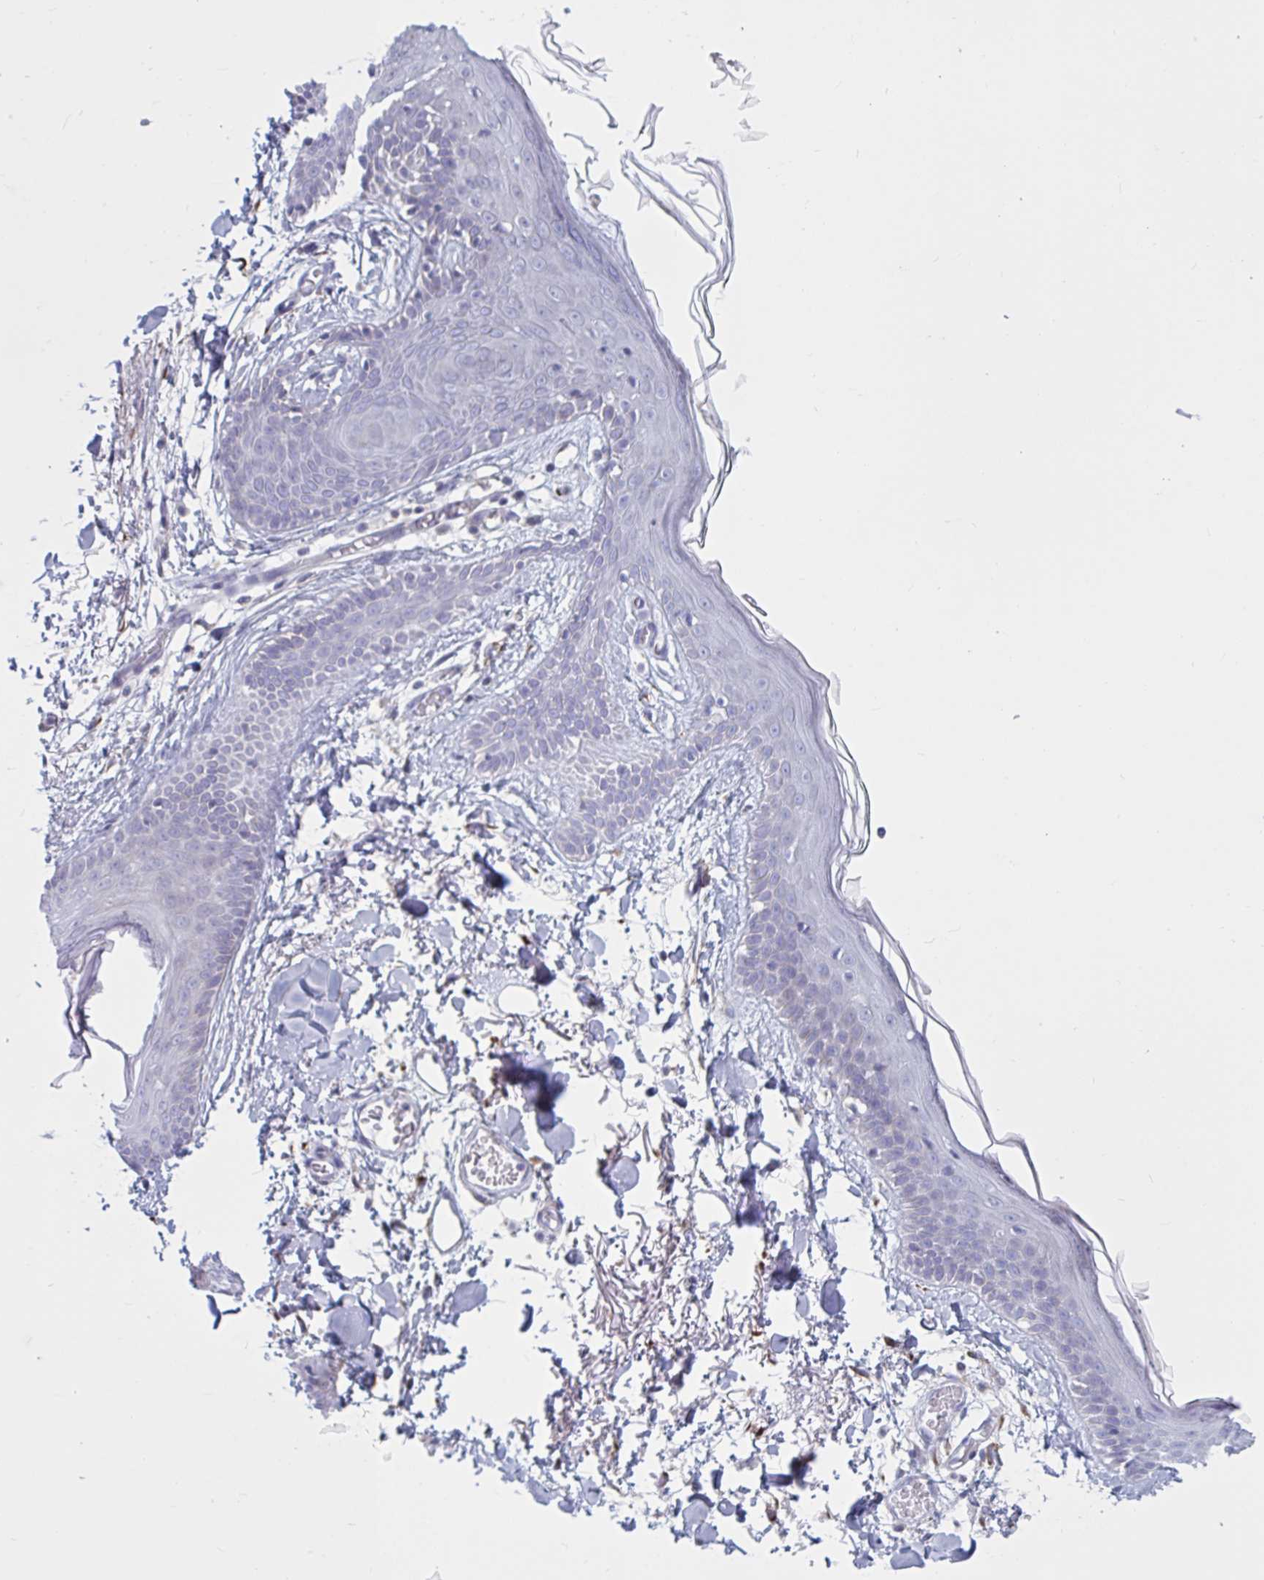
{"staining": {"intensity": "negative", "quantity": "none", "location": "none"}, "tissue": "skin", "cell_type": "Fibroblasts", "image_type": "normal", "snomed": [{"axis": "morphology", "description": "Normal tissue, NOS"}, {"axis": "topography", "description": "Skin"}], "caption": "A high-resolution histopathology image shows IHC staining of unremarkable skin, which reveals no significant staining in fibroblasts.", "gene": "ATG9A", "patient": {"sex": "male", "age": 79}}